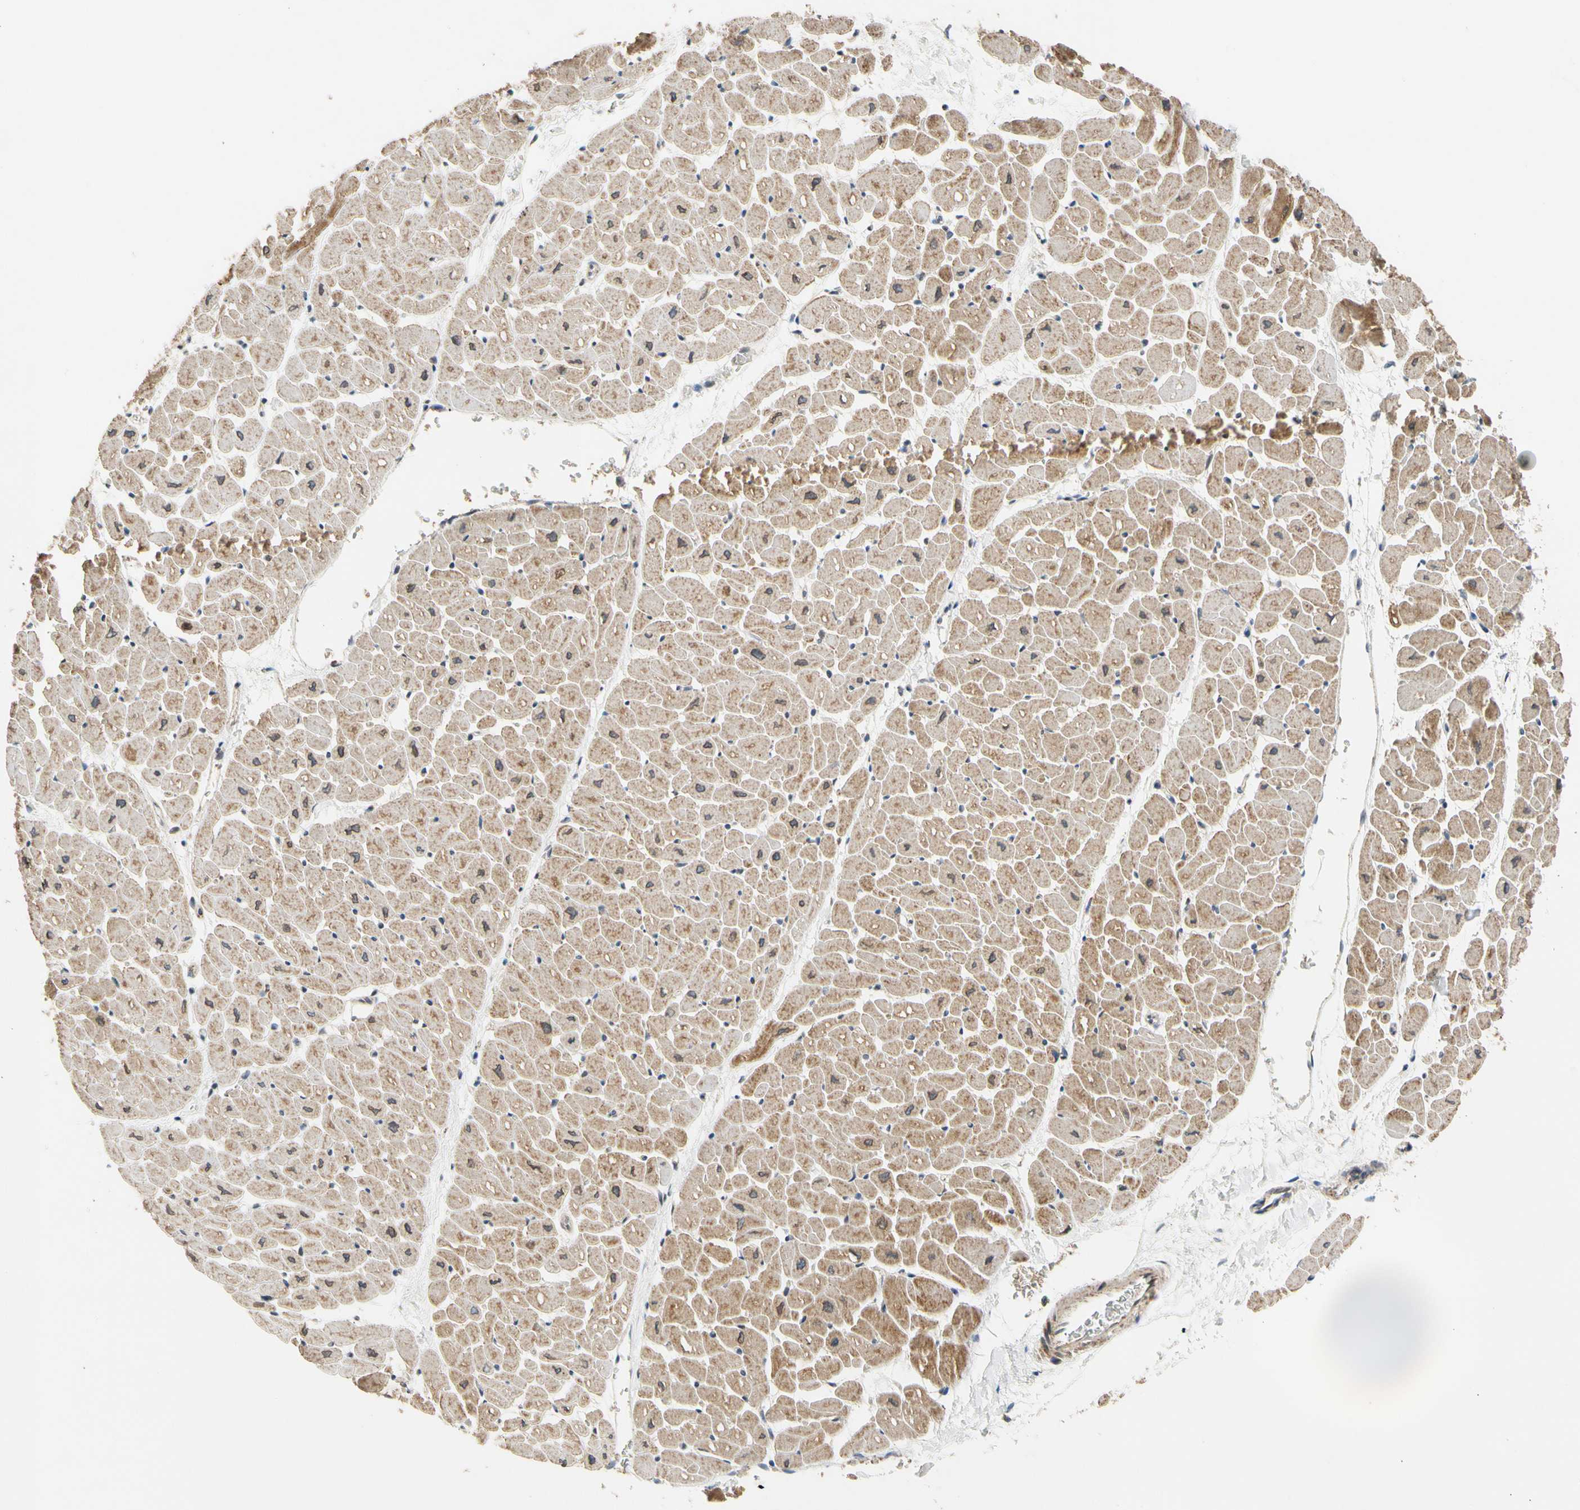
{"staining": {"intensity": "moderate", "quantity": ">75%", "location": "cytoplasmic/membranous"}, "tissue": "heart muscle", "cell_type": "Cardiomyocytes", "image_type": "normal", "snomed": [{"axis": "morphology", "description": "Normal tissue, NOS"}, {"axis": "topography", "description": "Heart"}], "caption": "Cardiomyocytes demonstrate medium levels of moderate cytoplasmic/membranous positivity in about >75% of cells in benign human heart muscle.", "gene": "KHDC4", "patient": {"sex": "male", "age": 45}}